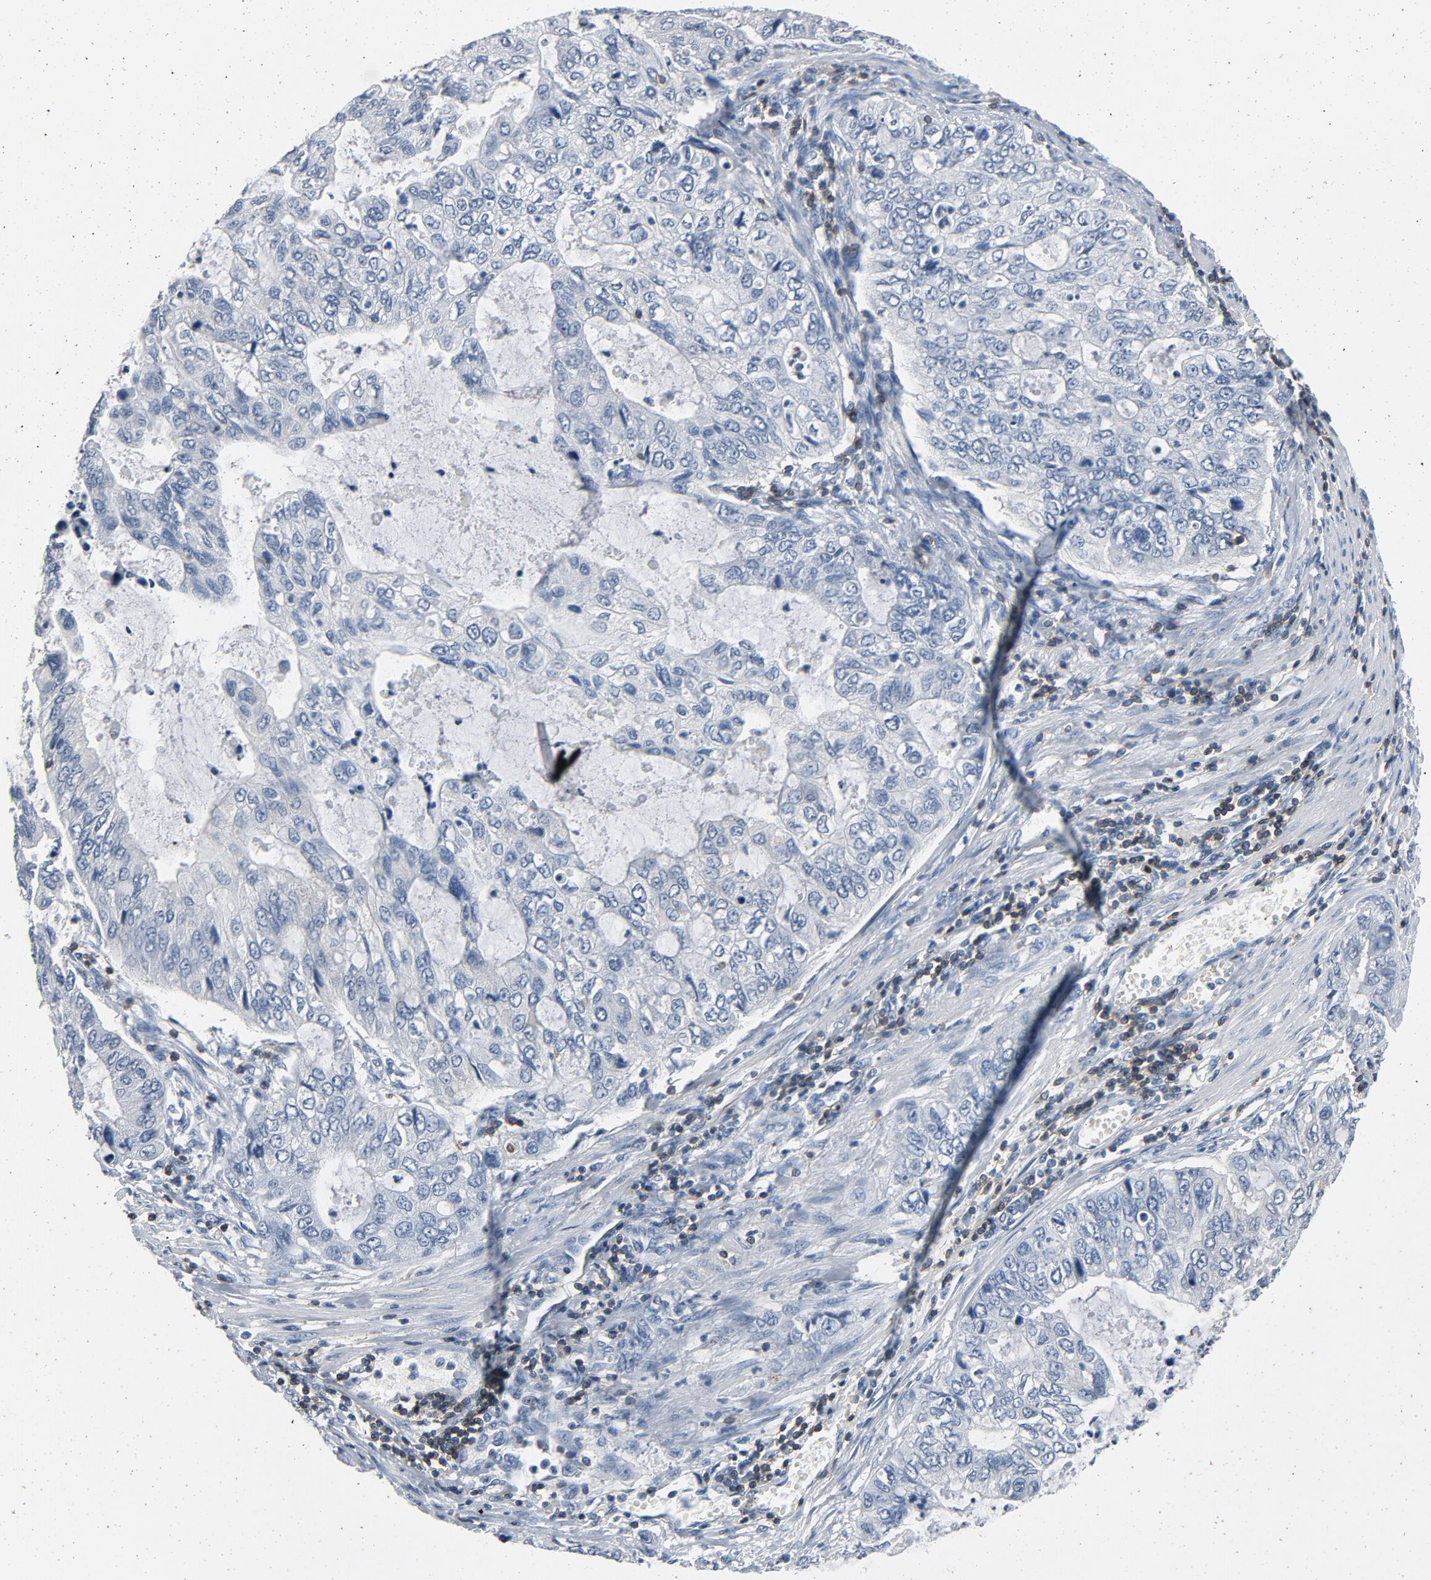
{"staining": {"intensity": "negative", "quantity": "none", "location": "none"}, "tissue": "stomach cancer", "cell_type": "Tumor cells", "image_type": "cancer", "snomed": [{"axis": "morphology", "description": "Adenocarcinoma, NOS"}, {"axis": "topography", "description": "Stomach, upper"}], "caption": "Immunohistochemical staining of stomach adenocarcinoma reveals no significant staining in tumor cells. Nuclei are stained in blue.", "gene": "LCK", "patient": {"sex": "female", "age": 52}}